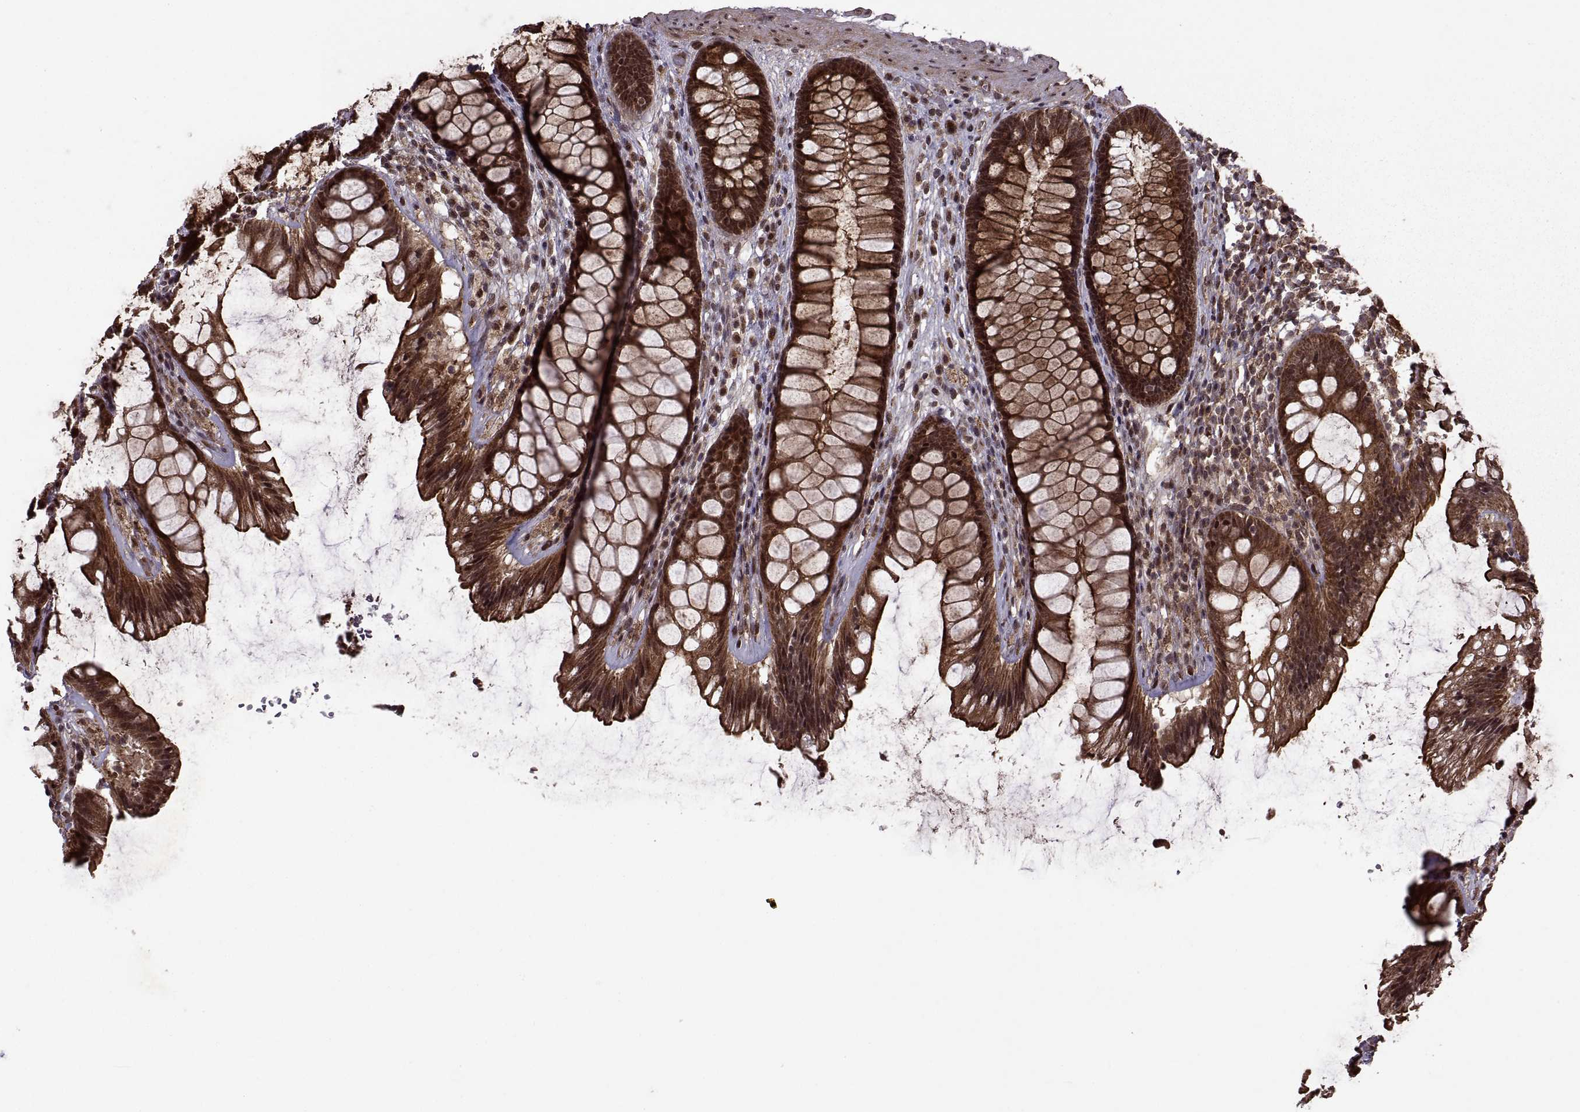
{"staining": {"intensity": "strong", "quantity": ">75%", "location": "cytoplasmic/membranous"}, "tissue": "rectum", "cell_type": "Glandular cells", "image_type": "normal", "snomed": [{"axis": "morphology", "description": "Normal tissue, NOS"}, {"axis": "topography", "description": "Rectum"}], "caption": "Brown immunohistochemical staining in normal human rectum displays strong cytoplasmic/membranous positivity in about >75% of glandular cells. The protein of interest is stained brown, and the nuclei are stained in blue (DAB (3,3'-diaminobenzidine) IHC with brightfield microscopy, high magnification).", "gene": "PTOV1", "patient": {"sex": "male", "age": 72}}